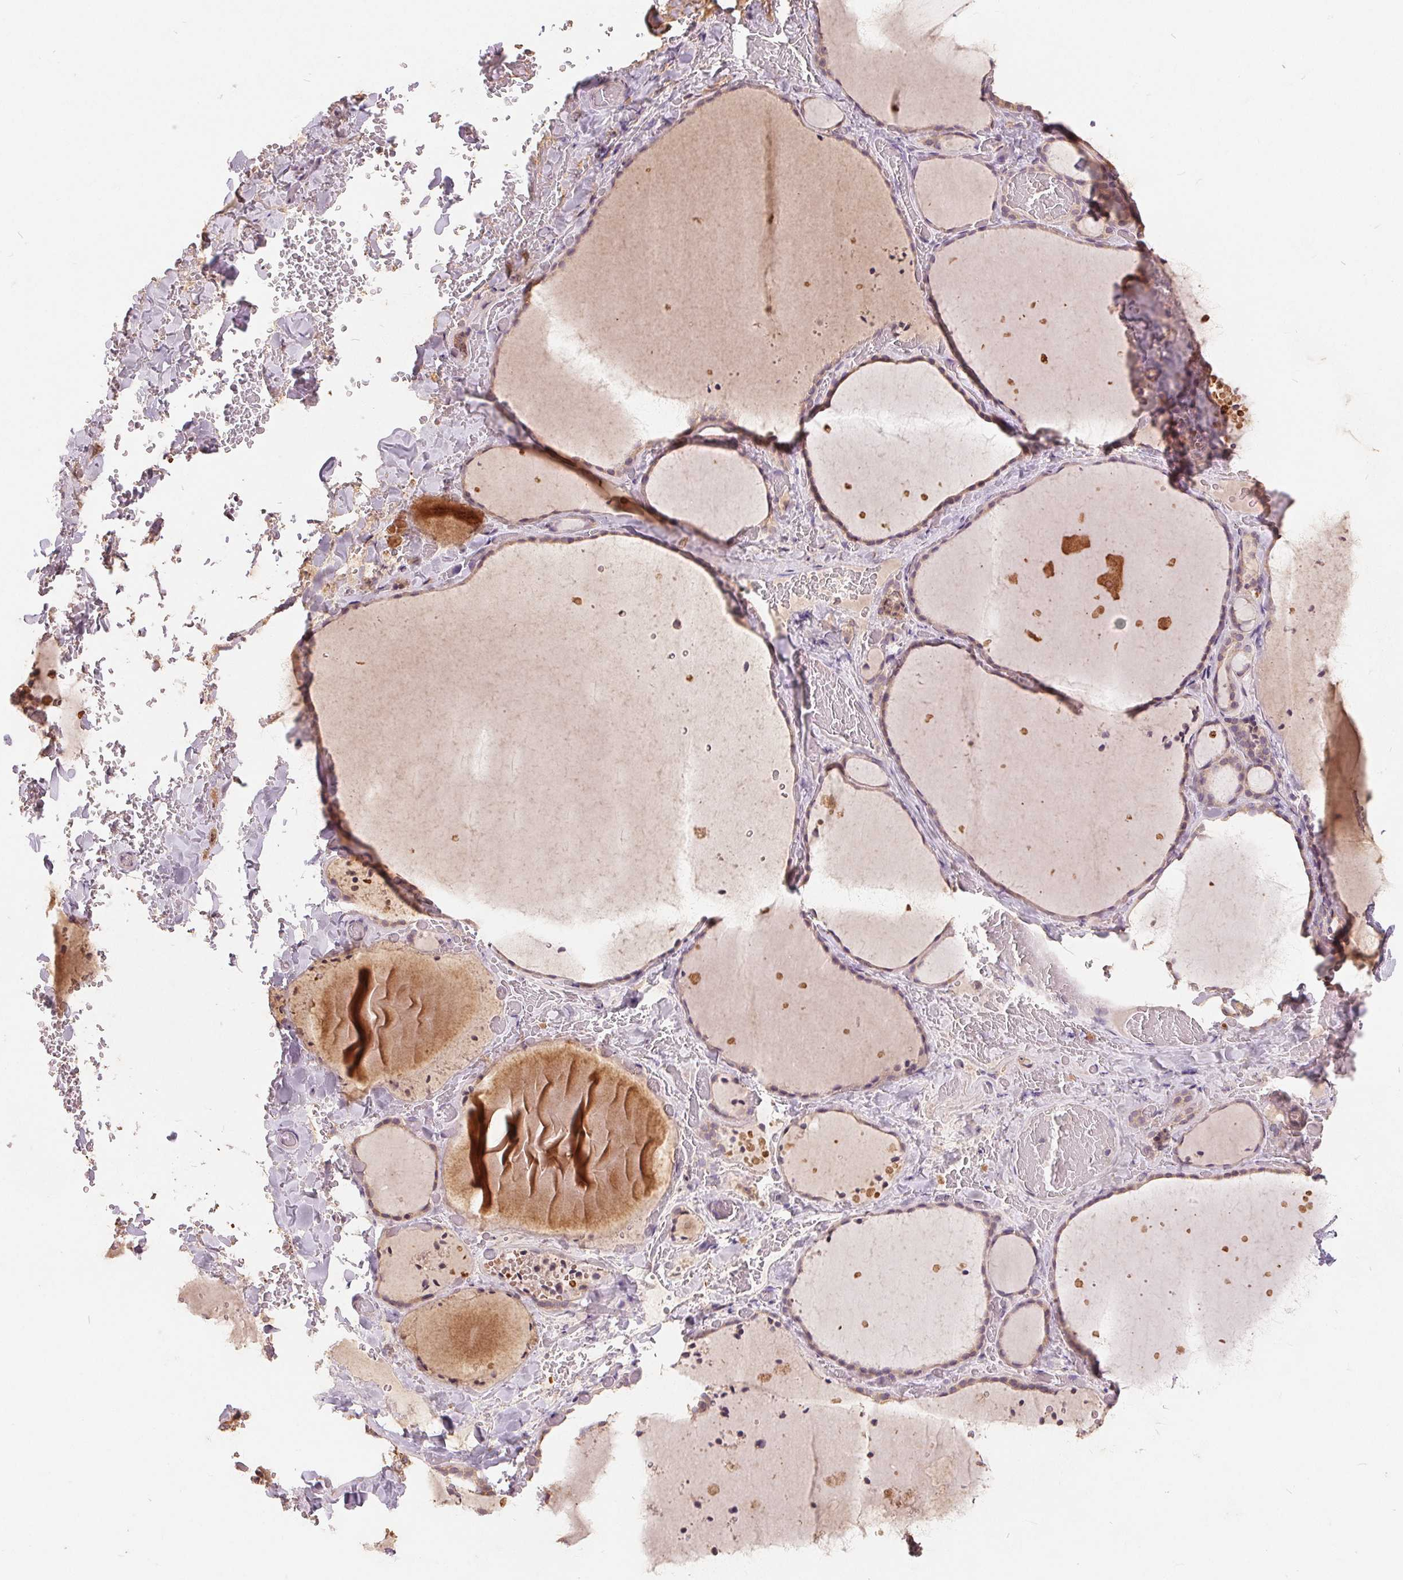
{"staining": {"intensity": "weak", "quantity": "25%-75%", "location": "cytoplasmic/membranous"}, "tissue": "thyroid gland", "cell_type": "Glandular cells", "image_type": "normal", "snomed": [{"axis": "morphology", "description": "Normal tissue, NOS"}, {"axis": "topography", "description": "Thyroid gland"}], "caption": "Protein expression by immunohistochemistry (IHC) demonstrates weak cytoplasmic/membranous expression in approximately 25%-75% of glandular cells in benign thyroid gland.", "gene": "CDIPT", "patient": {"sex": "female", "age": 36}}